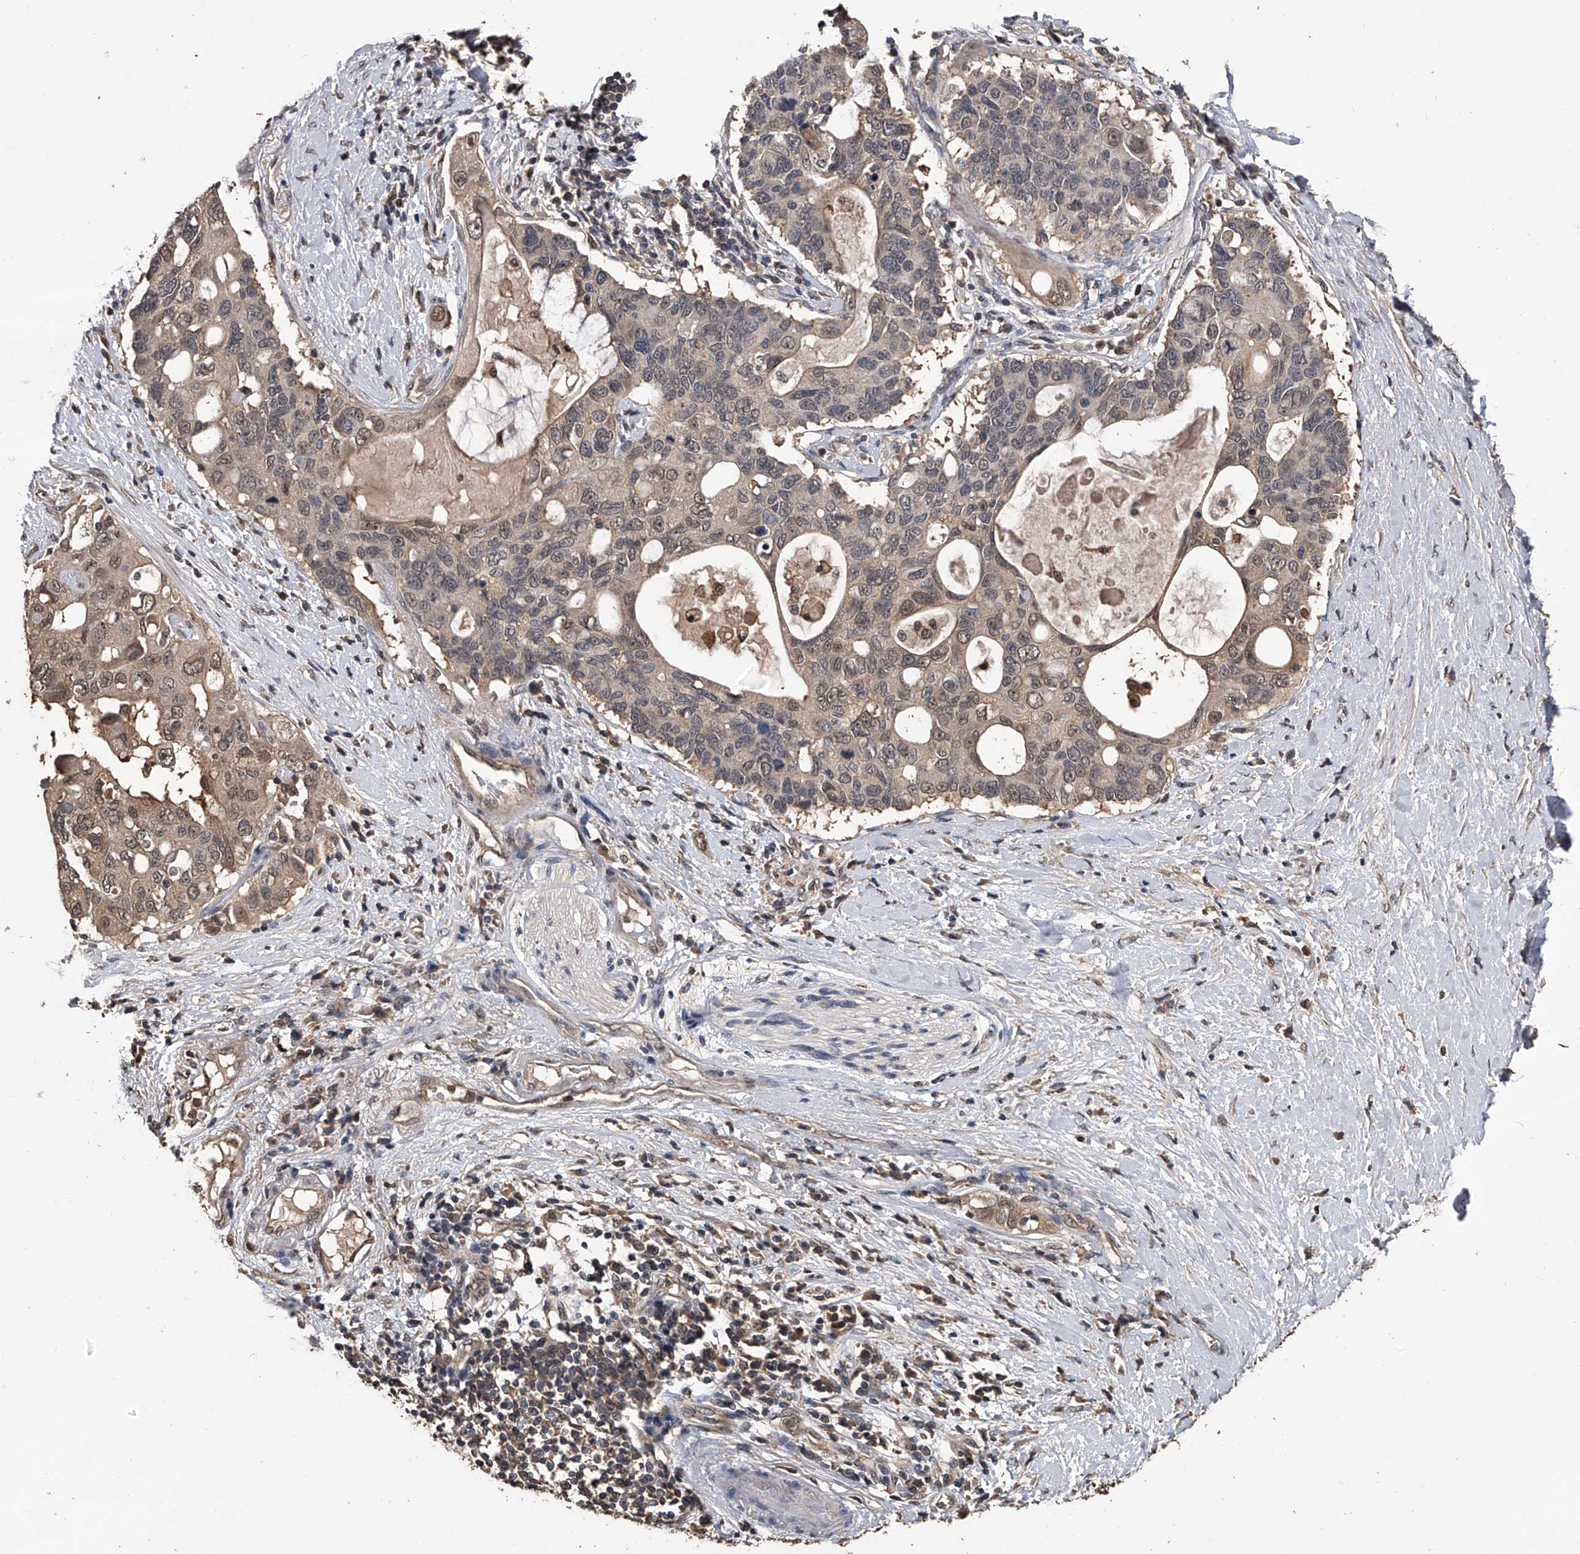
{"staining": {"intensity": "weak", "quantity": "25%-75%", "location": "cytoplasmic/membranous,nuclear"}, "tissue": "pancreatic cancer", "cell_type": "Tumor cells", "image_type": "cancer", "snomed": [{"axis": "morphology", "description": "Adenocarcinoma, NOS"}, {"axis": "topography", "description": "Pancreas"}], "caption": "Adenocarcinoma (pancreatic) stained with a protein marker shows weak staining in tumor cells.", "gene": "EFCAB7", "patient": {"sex": "female", "age": 56}}